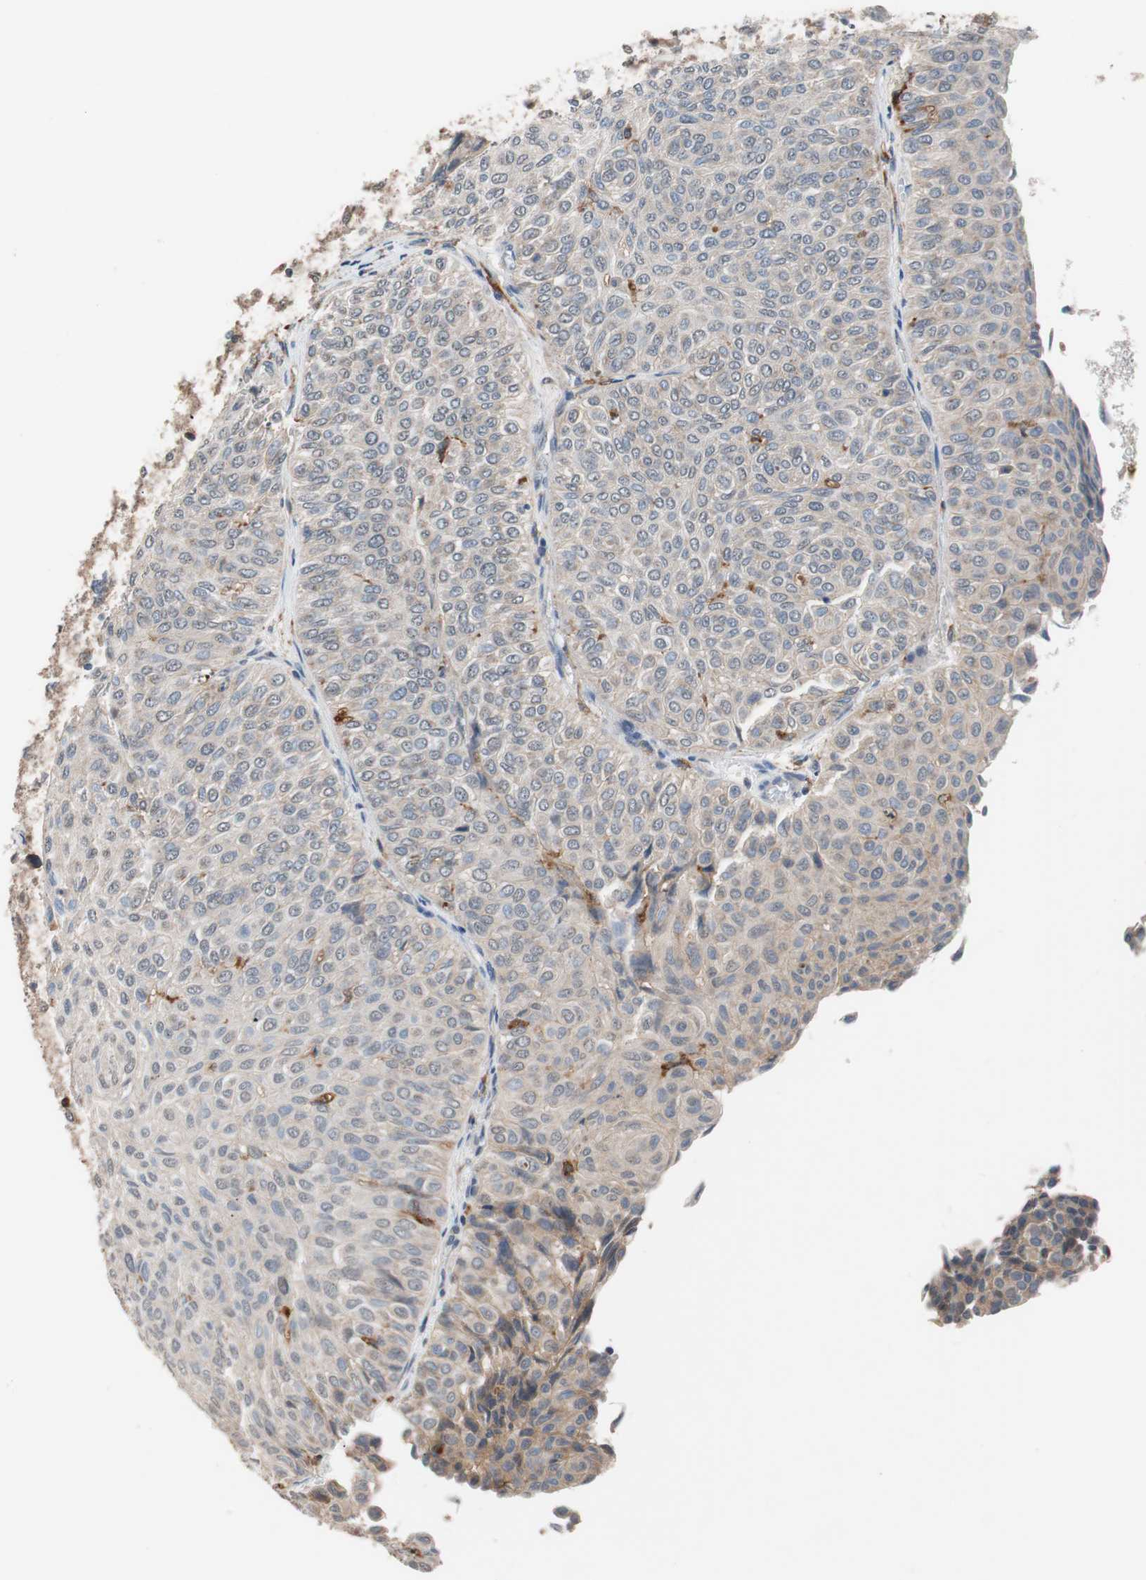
{"staining": {"intensity": "weak", "quantity": "<25%", "location": "cytoplasmic/membranous"}, "tissue": "urothelial cancer", "cell_type": "Tumor cells", "image_type": "cancer", "snomed": [{"axis": "morphology", "description": "Urothelial carcinoma, Low grade"}, {"axis": "topography", "description": "Urinary bladder"}], "caption": "Tumor cells are negative for brown protein staining in urothelial cancer.", "gene": "LITAF", "patient": {"sex": "male", "age": 78}}